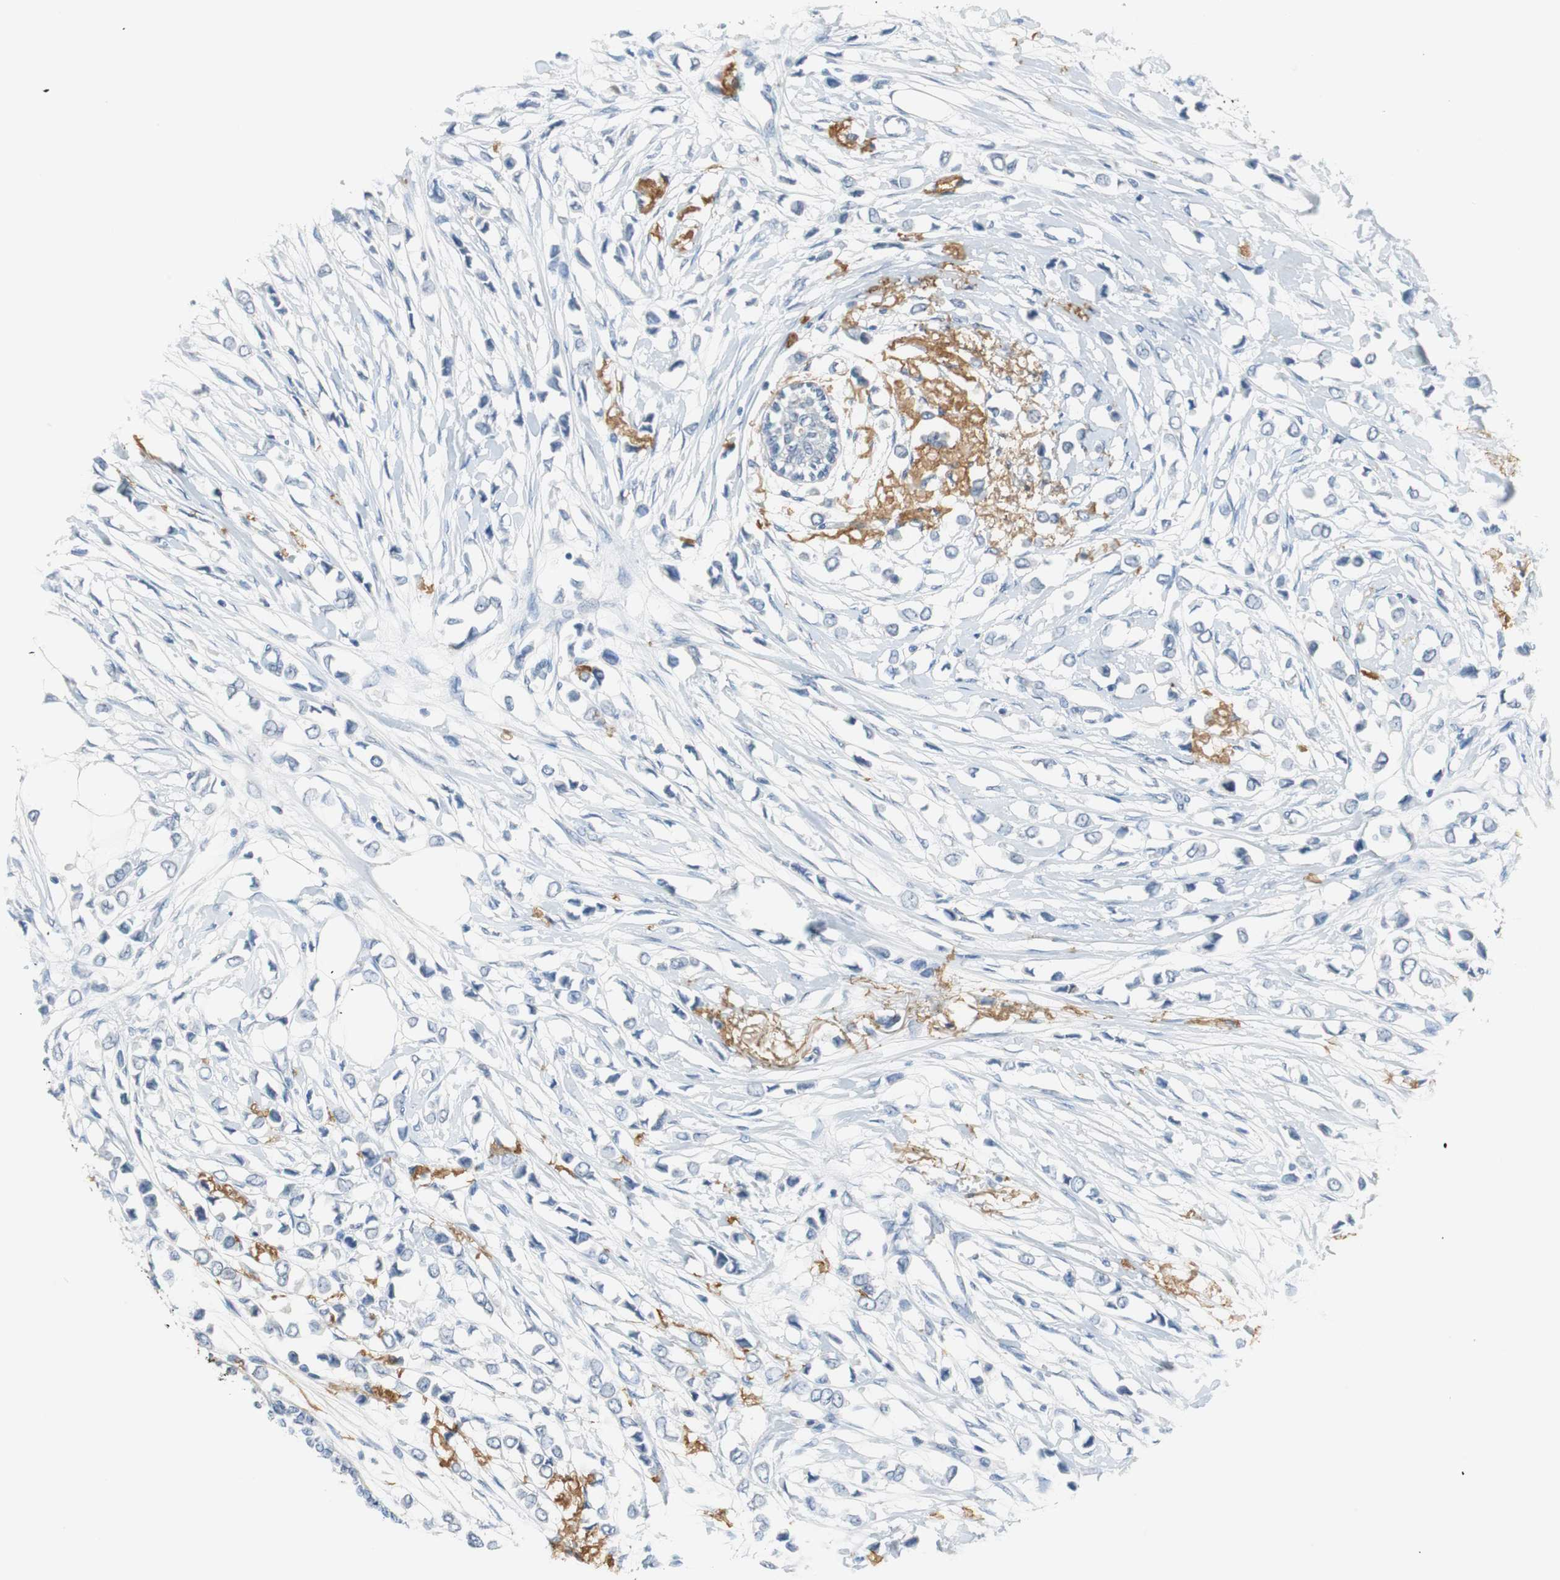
{"staining": {"intensity": "negative", "quantity": "none", "location": "none"}, "tissue": "breast cancer", "cell_type": "Tumor cells", "image_type": "cancer", "snomed": [{"axis": "morphology", "description": "Lobular carcinoma"}, {"axis": "topography", "description": "Breast"}], "caption": "DAB (3,3'-diaminobenzidine) immunohistochemical staining of breast cancer exhibits no significant staining in tumor cells. The staining was performed using DAB (3,3'-diaminobenzidine) to visualize the protein expression in brown, while the nuclei were stained in blue with hematoxylin (Magnification: 20x).", "gene": "MUC7", "patient": {"sex": "female", "age": 51}}